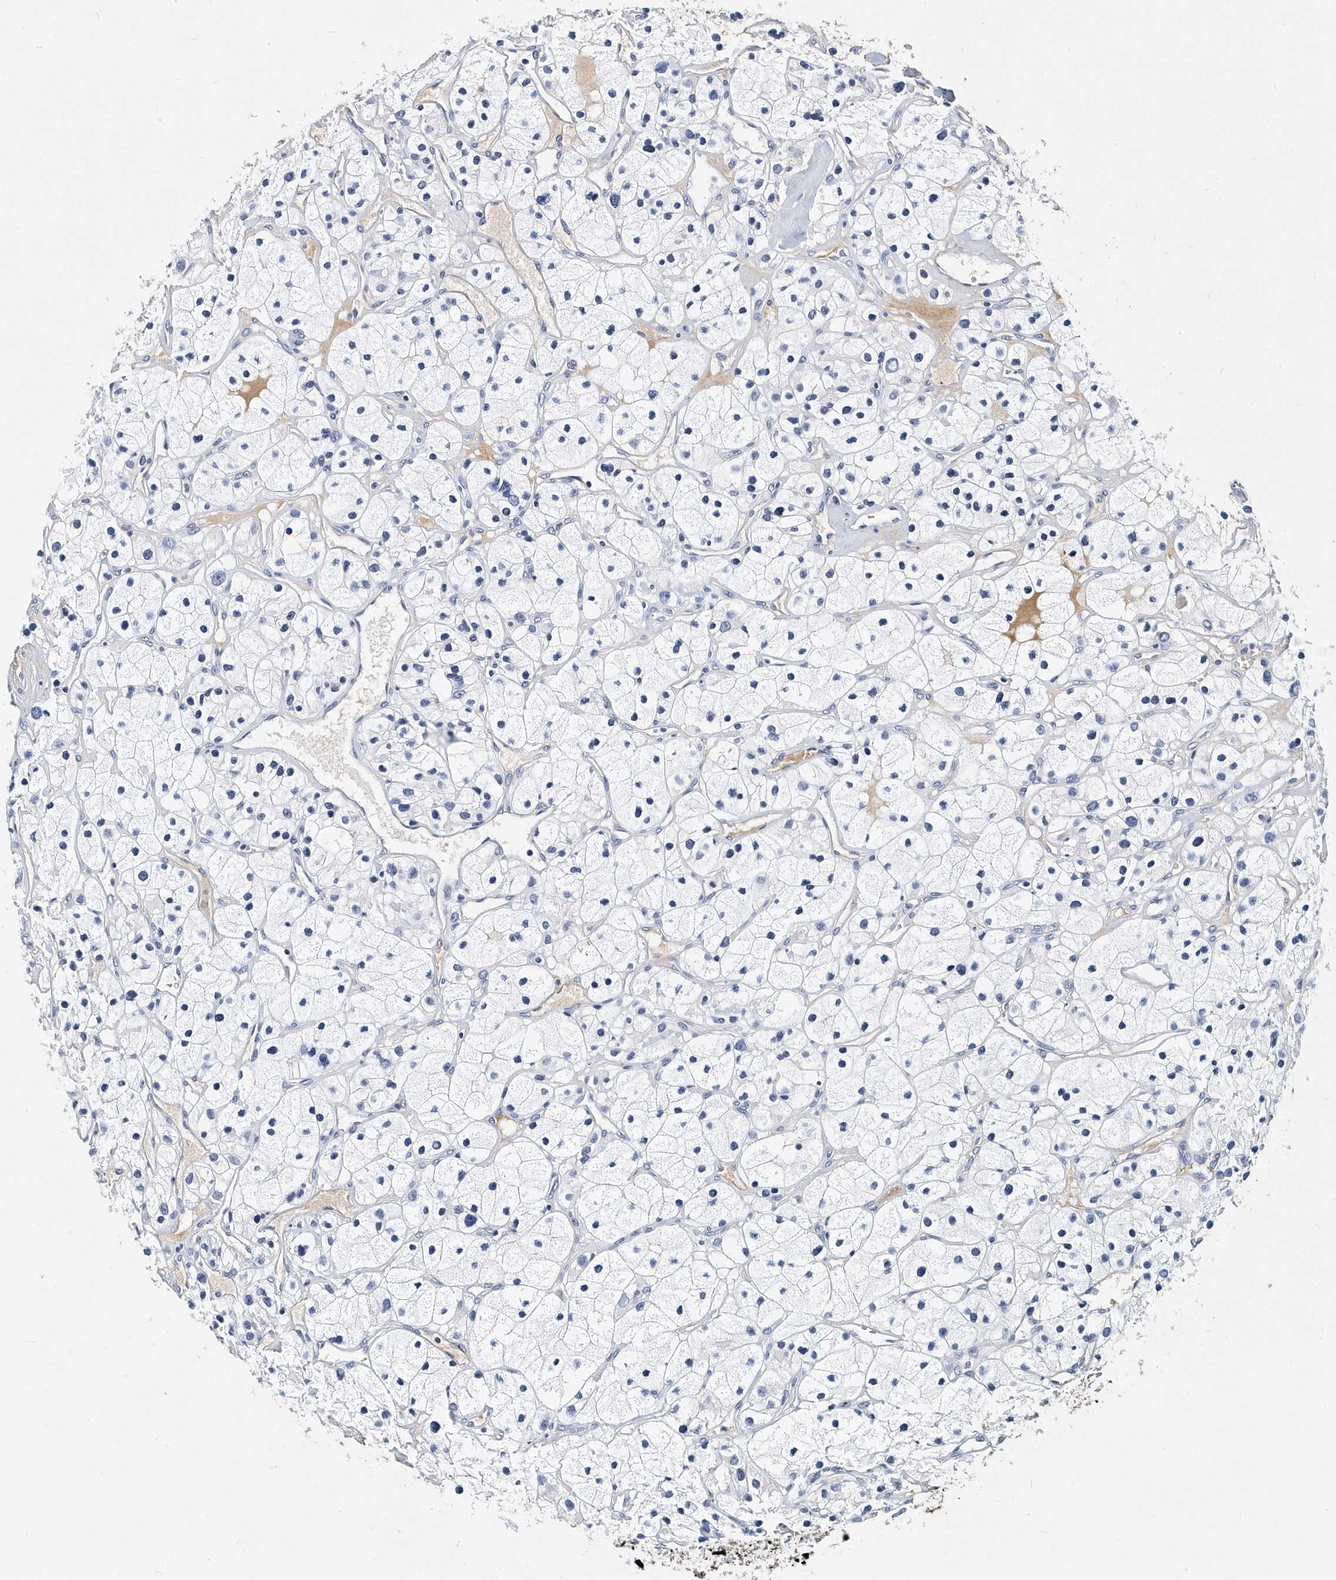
{"staining": {"intensity": "negative", "quantity": "none", "location": "none"}, "tissue": "renal cancer", "cell_type": "Tumor cells", "image_type": "cancer", "snomed": [{"axis": "morphology", "description": "Adenocarcinoma, NOS"}, {"axis": "topography", "description": "Kidney"}], "caption": "Immunohistochemistry of human adenocarcinoma (renal) reveals no expression in tumor cells.", "gene": "ITGA2B", "patient": {"sex": "female", "age": 57}}